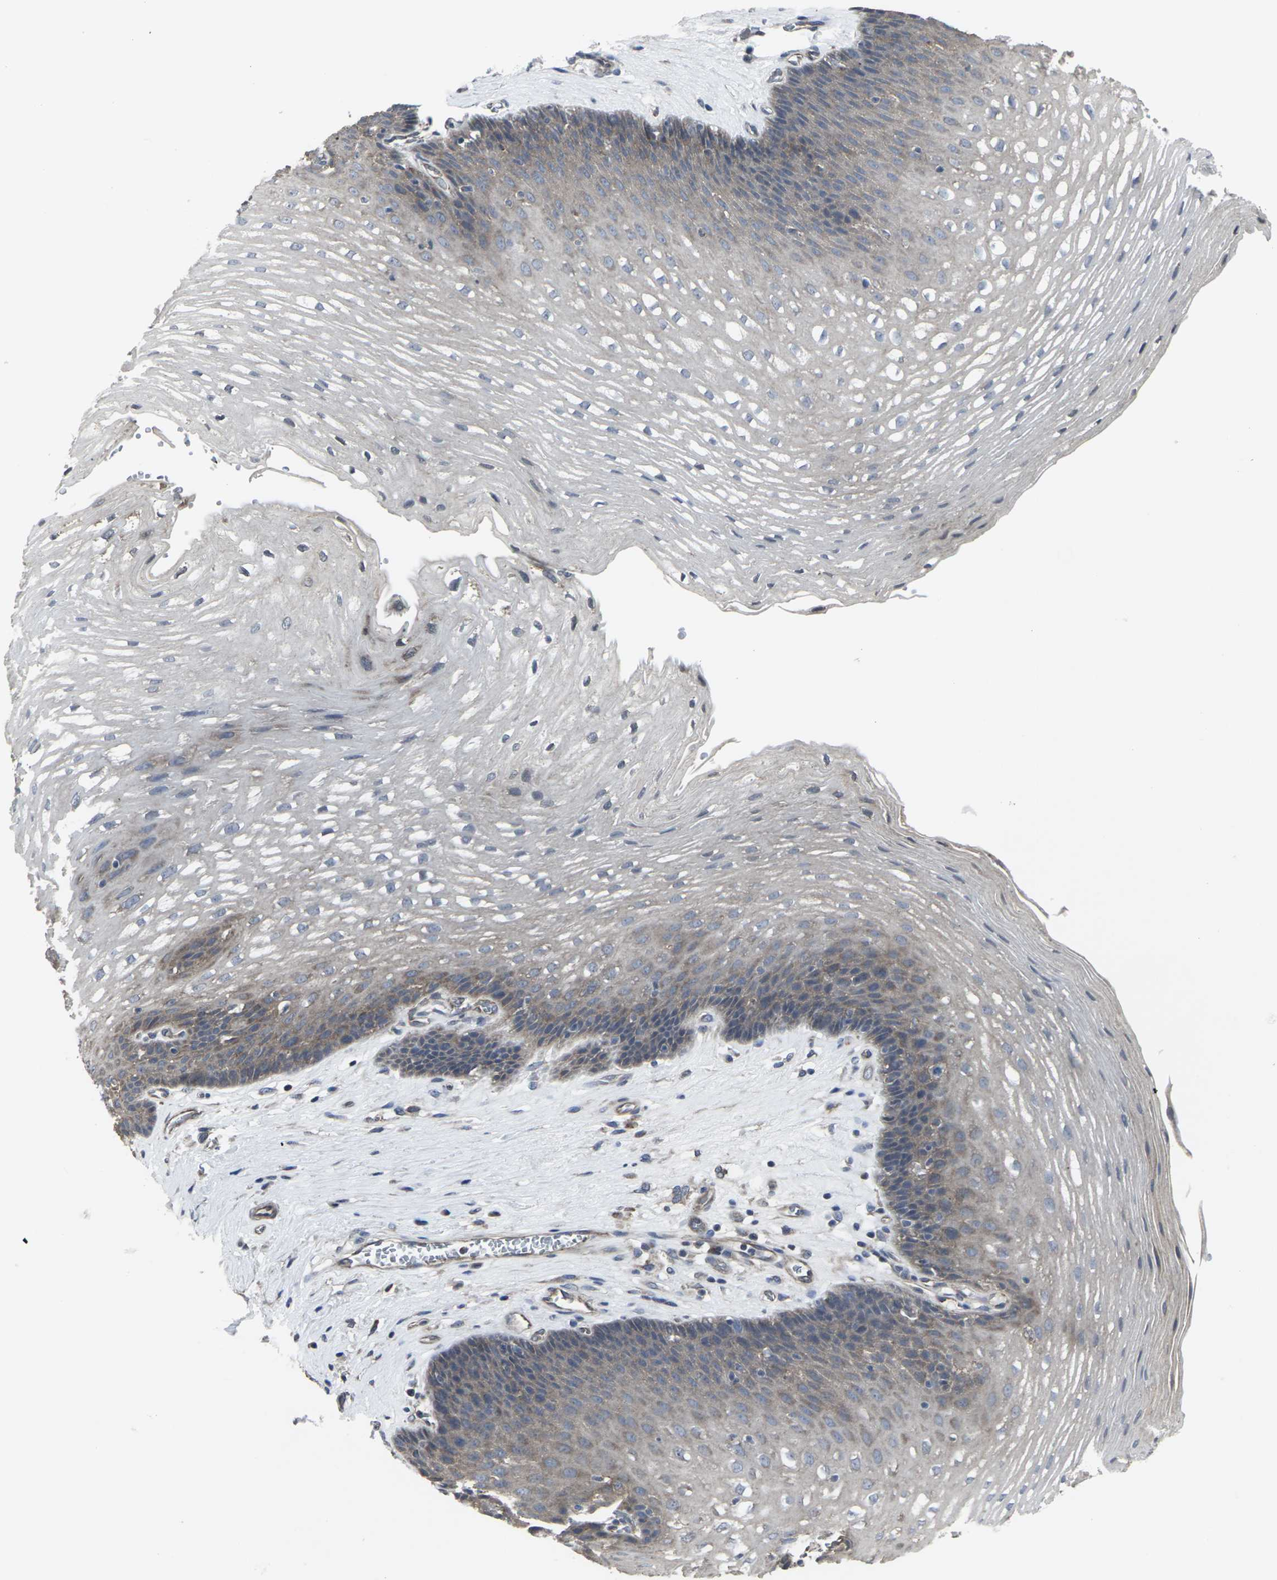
{"staining": {"intensity": "moderate", "quantity": "<25%", "location": "cytoplasmic/membranous"}, "tissue": "esophagus", "cell_type": "Squamous epithelial cells", "image_type": "normal", "snomed": [{"axis": "morphology", "description": "Normal tissue, NOS"}, {"axis": "topography", "description": "Esophagus"}], "caption": "Immunohistochemical staining of unremarkable human esophagus exhibits low levels of moderate cytoplasmic/membranous positivity in approximately <25% of squamous epithelial cells.", "gene": "MAPKAPK2", "patient": {"sex": "male", "age": 48}}